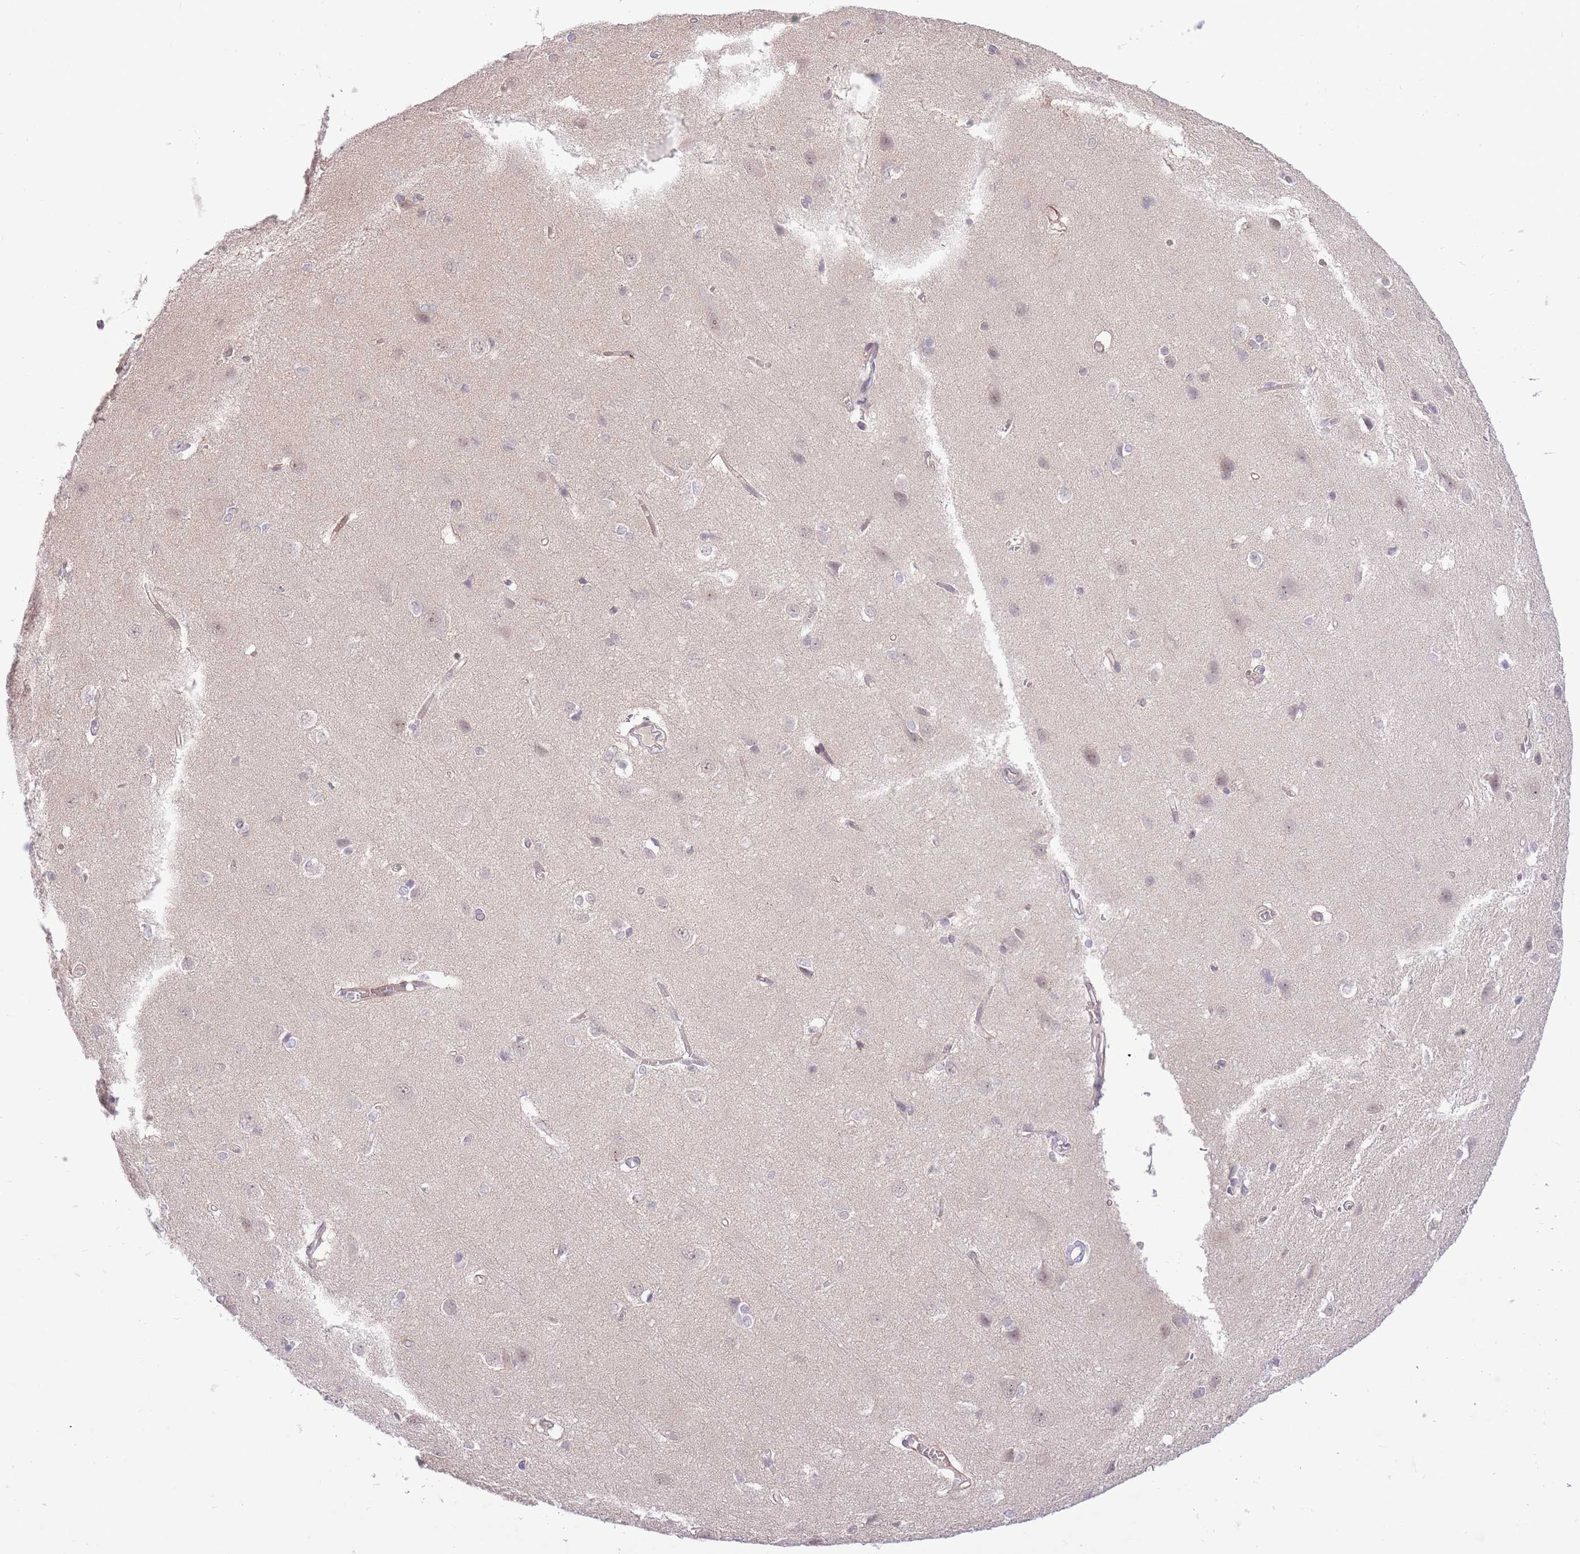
{"staining": {"intensity": "negative", "quantity": "none", "location": "none"}, "tissue": "cerebral cortex", "cell_type": "Endothelial cells", "image_type": "normal", "snomed": [{"axis": "morphology", "description": "Normal tissue, NOS"}, {"axis": "topography", "description": "Cerebral cortex"}], "caption": "This is an immunohistochemistry image of benign human cerebral cortex. There is no staining in endothelial cells.", "gene": "ELL", "patient": {"sex": "male", "age": 37}}